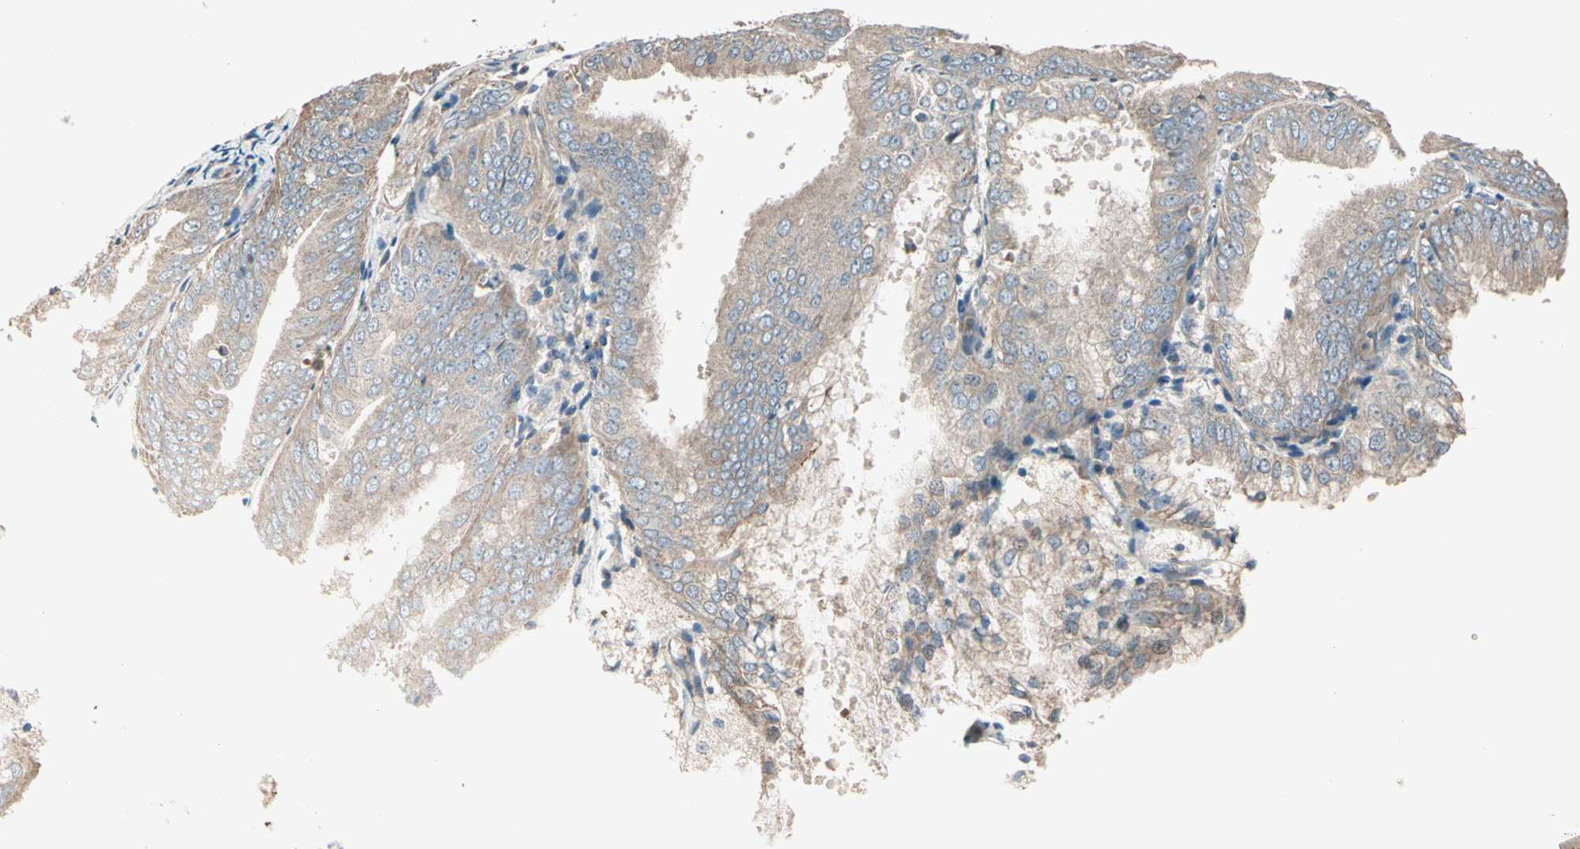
{"staining": {"intensity": "weak", "quantity": ">75%", "location": "cytoplasmic/membranous"}, "tissue": "endometrial cancer", "cell_type": "Tumor cells", "image_type": "cancer", "snomed": [{"axis": "morphology", "description": "Adenocarcinoma, NOS"}, {"axis": "topography", "description": "Endometrium"}], "caption": "Protein staining of endometrial adenocarcinoma tissue demonstrates weak cytoplasmic/membranous positivity in about >75% of tumor cells. The staining is performed using DAB brown chromogen to label protein expression. The nuclei are counter-stained blue using hematoxylin.", "gene": "TNFRSF21", "patient": {"sex": "female", "age": 63}}